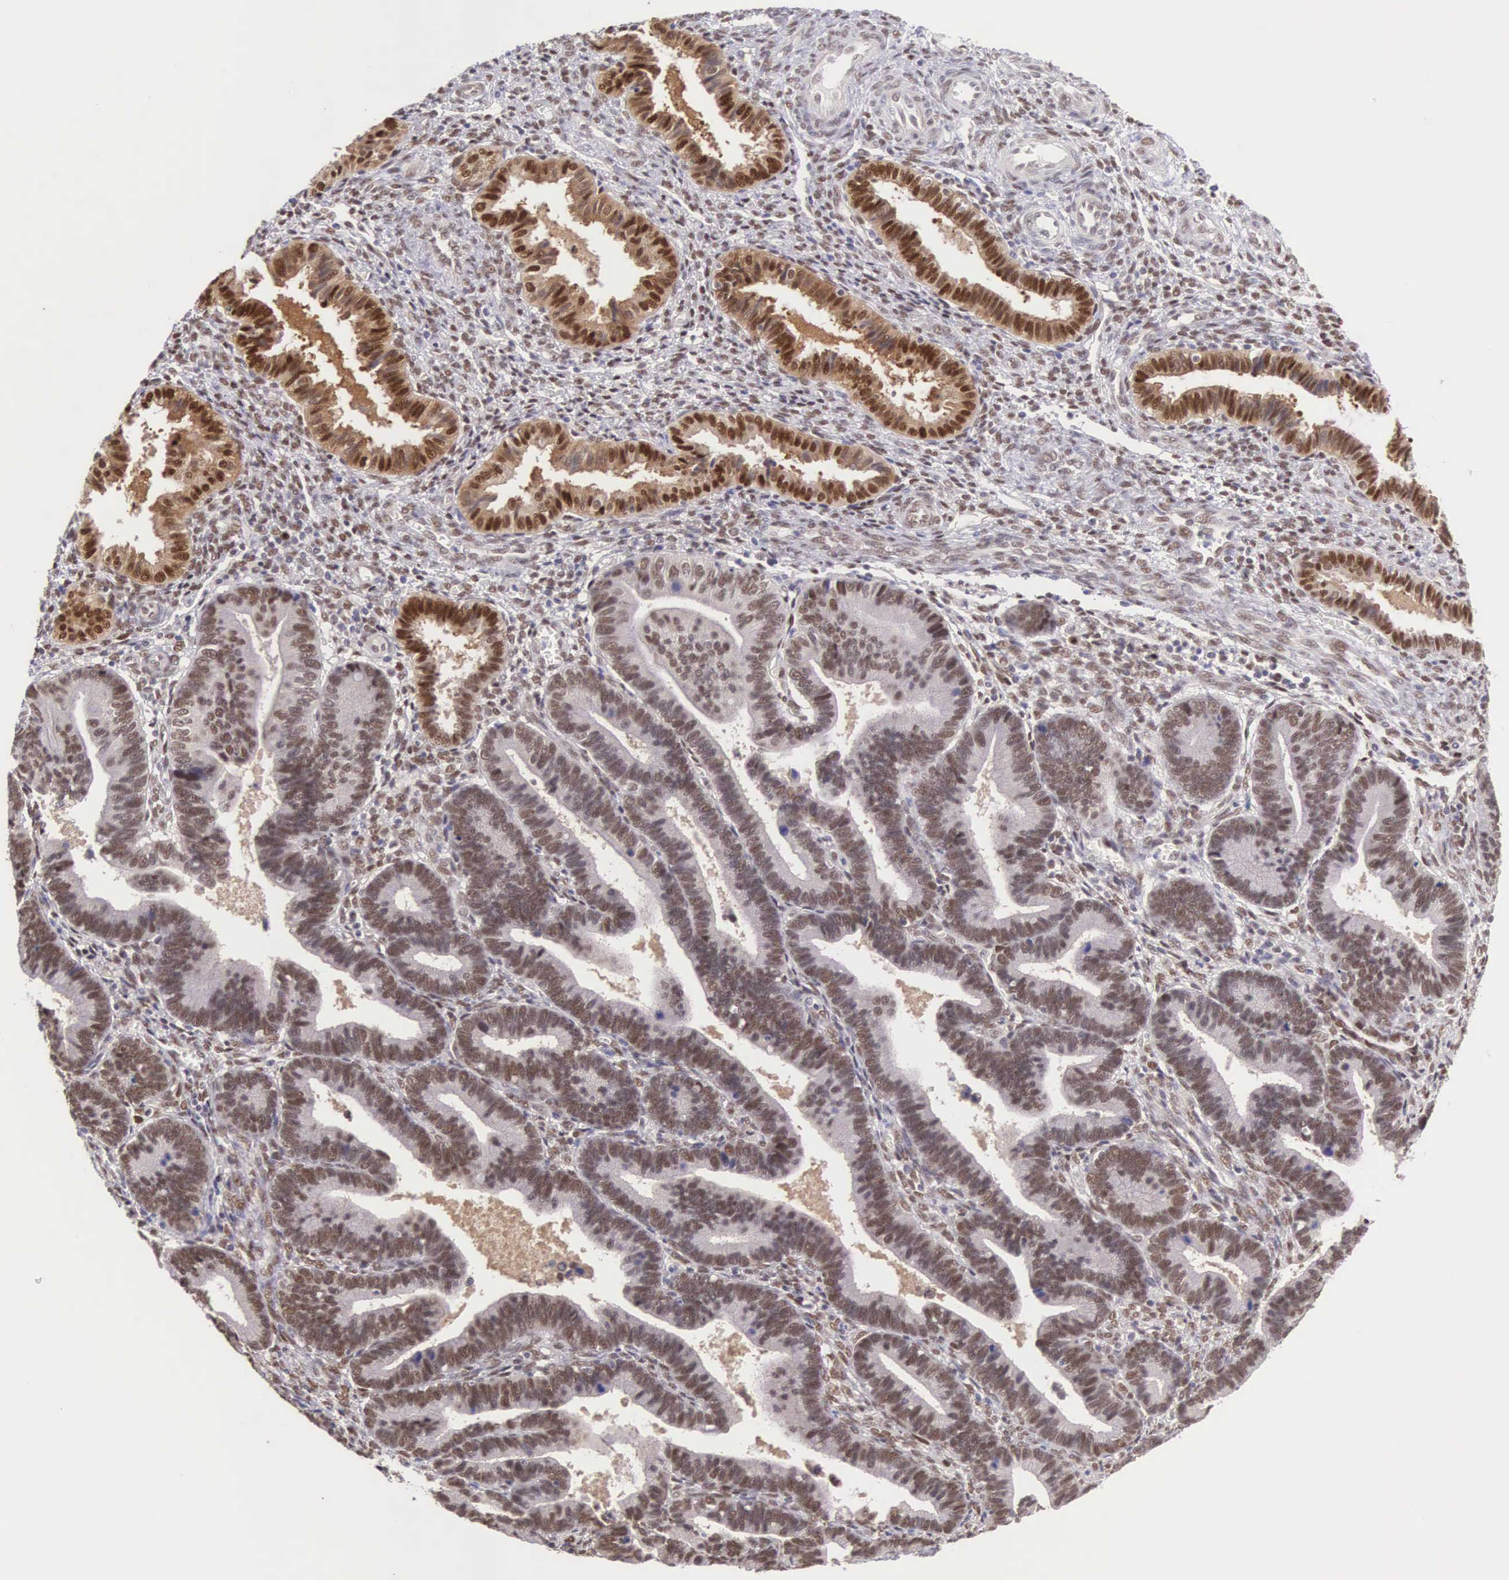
{"staining": {"intensity": "moderate", "quantity": "25%-75%", "location": "nuclear"}, "tissue": "endometrium", "cell_type": "Cells in endometrial stroma", "image_type": "normal", "snomed": [{"axis": "morphology", "description": "Normal tissue, NOS"}, {"axis": "topography", "description": "Endometrium"}], "caption": "IHC of normal human endometrium displays medium levels of moderate nuclear expression in about 25%-75% of cells in endometrial stroma.", "gene": "CCDC117", "patient": {"sex": "female", "age": 36}}